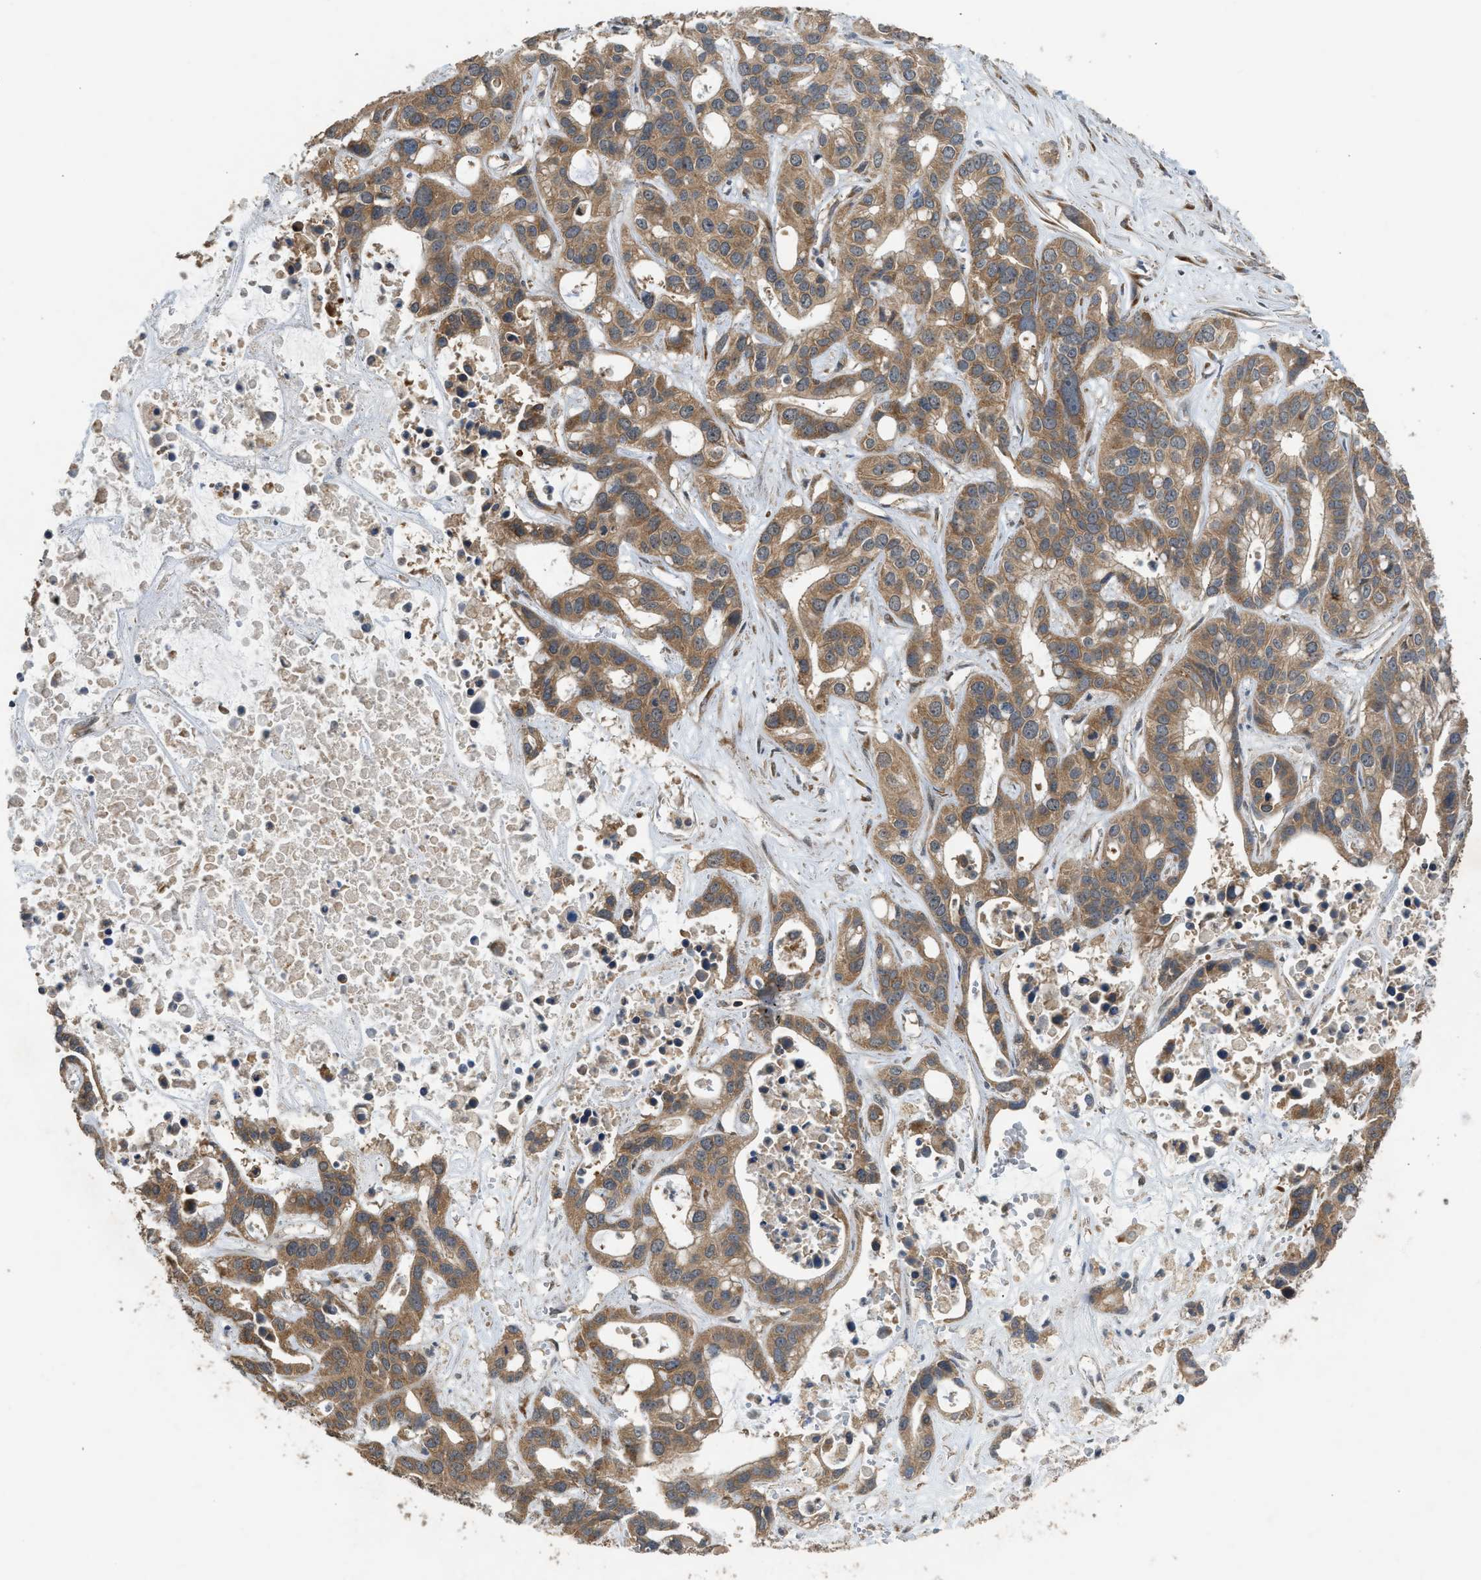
{"staining": {"intensity": "moderate", "quantity": ">75%", "location": "cytoplasmic/membranous"}, "tissue": "liver cancer", "cell_type": "Tumor cells", "image_type": "cancer", "snomed": [{"axis": "morphology", "description": "Cholangiocarcinoma"}, {"axis": "topography", "description": "Liver"}], "caption": "Human liver cancer (cholangiocarcinoma) stained with a brown dye exhibits moderate cytoplasmic/membranous positive positivity in approximately >75% of tumor cells.", "gene": "HIP1R", "patient": {"sex": "female", "age": 65}}